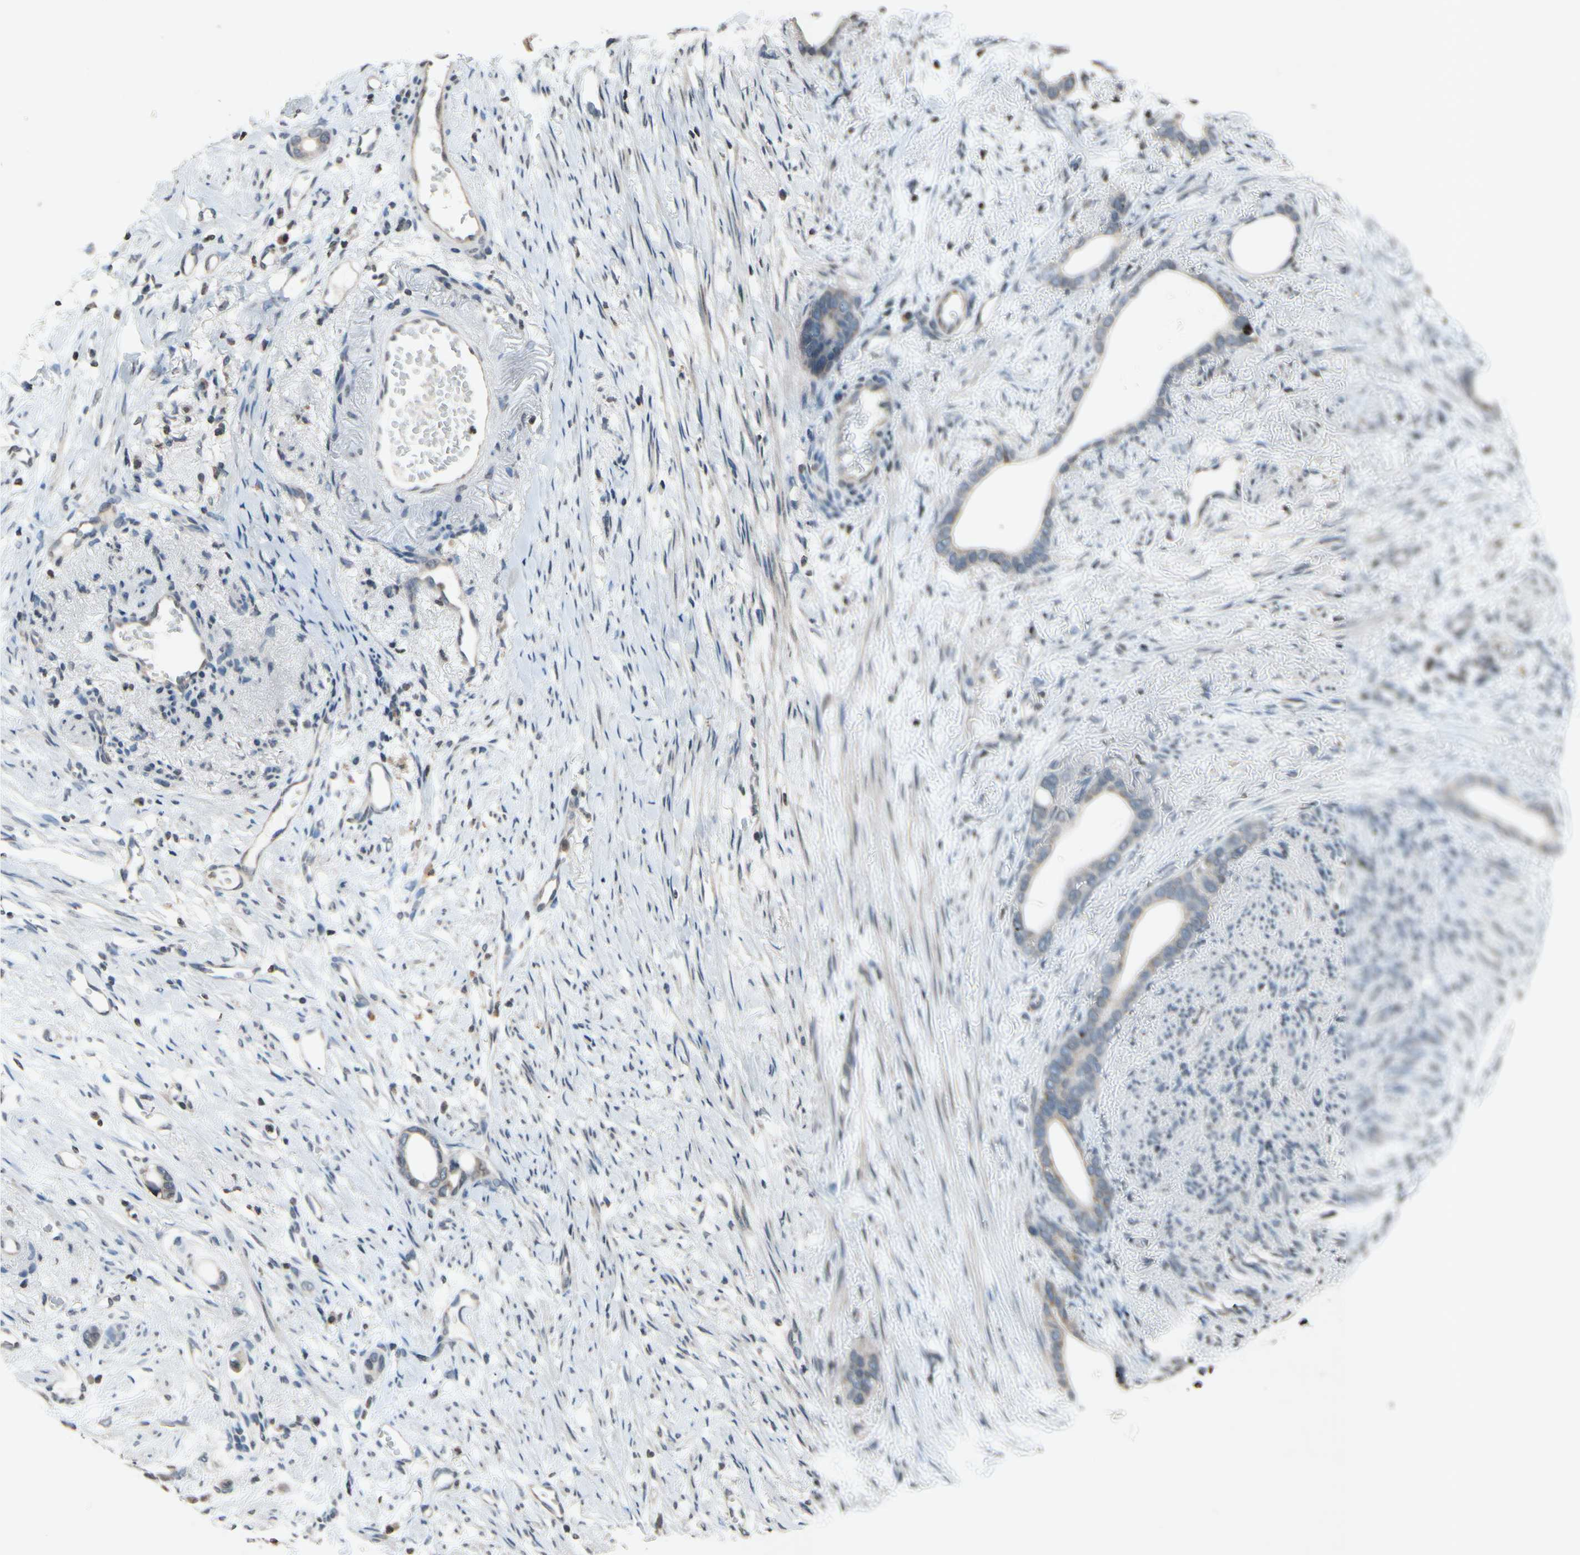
{"staining": {"intensity": "weak", "quantity": ">75%", "location": "cytoplasmic/membranous"}, "tissue": "stomach cancer", "cell_type": "Tumor cells", "image_type": "cancer", "snomed": [{"axis": "morphology", "description": "Adenocarcinoma, NOS"}, {"axis": "topography", "description": "Stomach"}], "caption": "Immunohistochemical staining of human stomach adenocarcinoma demonstrates low levels of weak cytoplasmic/membranous staining in about >75% of tumor cells.", "gene": "CLDN11", "patient": {"sex": "female", "age": 75}}